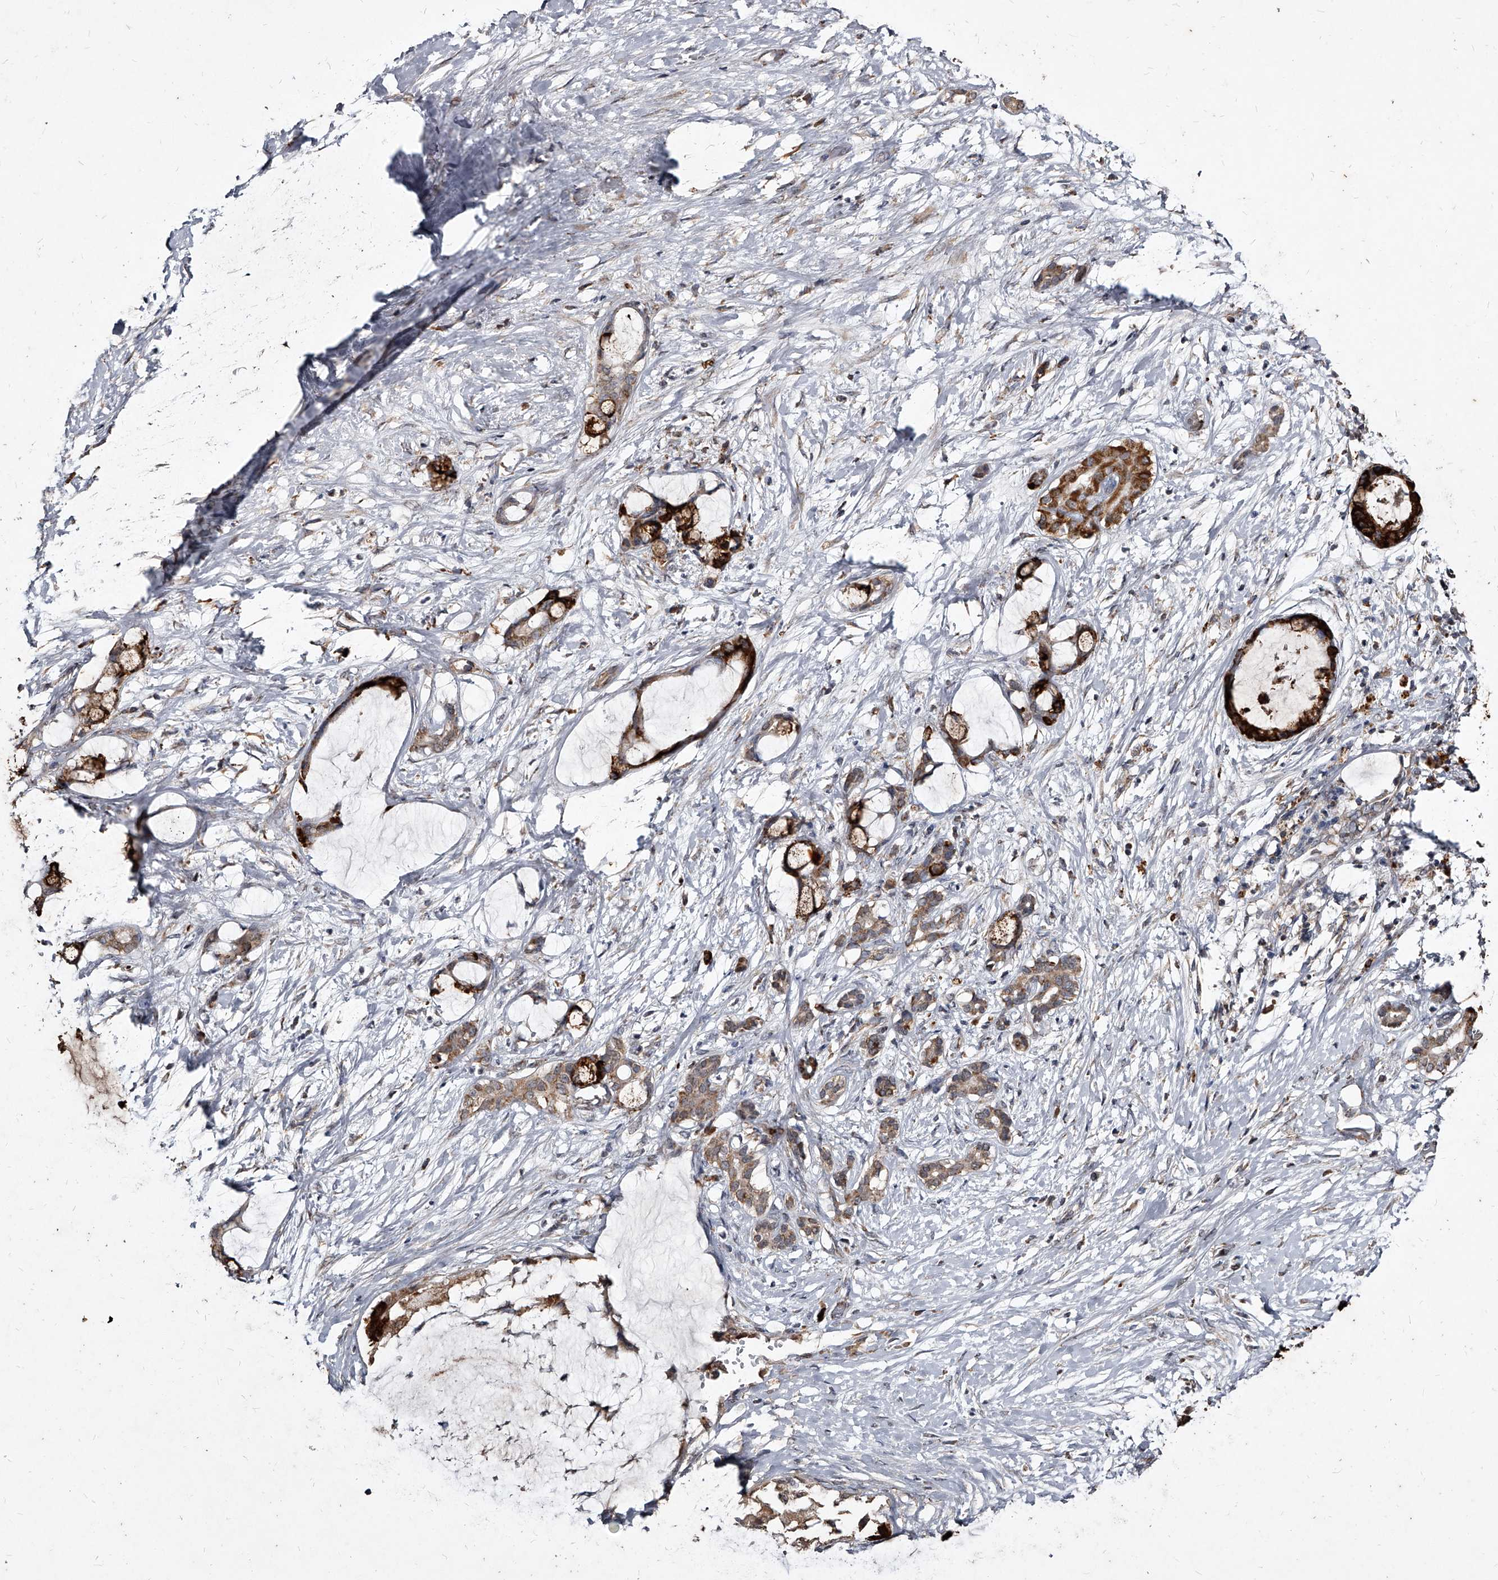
{"staining": {"intensity": "strong", "quantity": ">75%", "location": "cytoplasmic/membranous"}, "tissue": "pancreatic cancer", "cell_type": "Tumor cells", "image_type": "cancer", "snomed": [{"axis": "morphology", "description": "Adenocarcinoma, NOS"}, {"axis": "topography", "description": "Pancreas"}], "caption": "A histopathology image showing strong cytoplasmic/membranous expression in approximately >75% of tumor cells in pancreatic cancer (adenocarcinoma), as visualized by brown immunohistochemical staining.", "gene": "GPR183", "patient": {"sex": "male", "age": 41}}